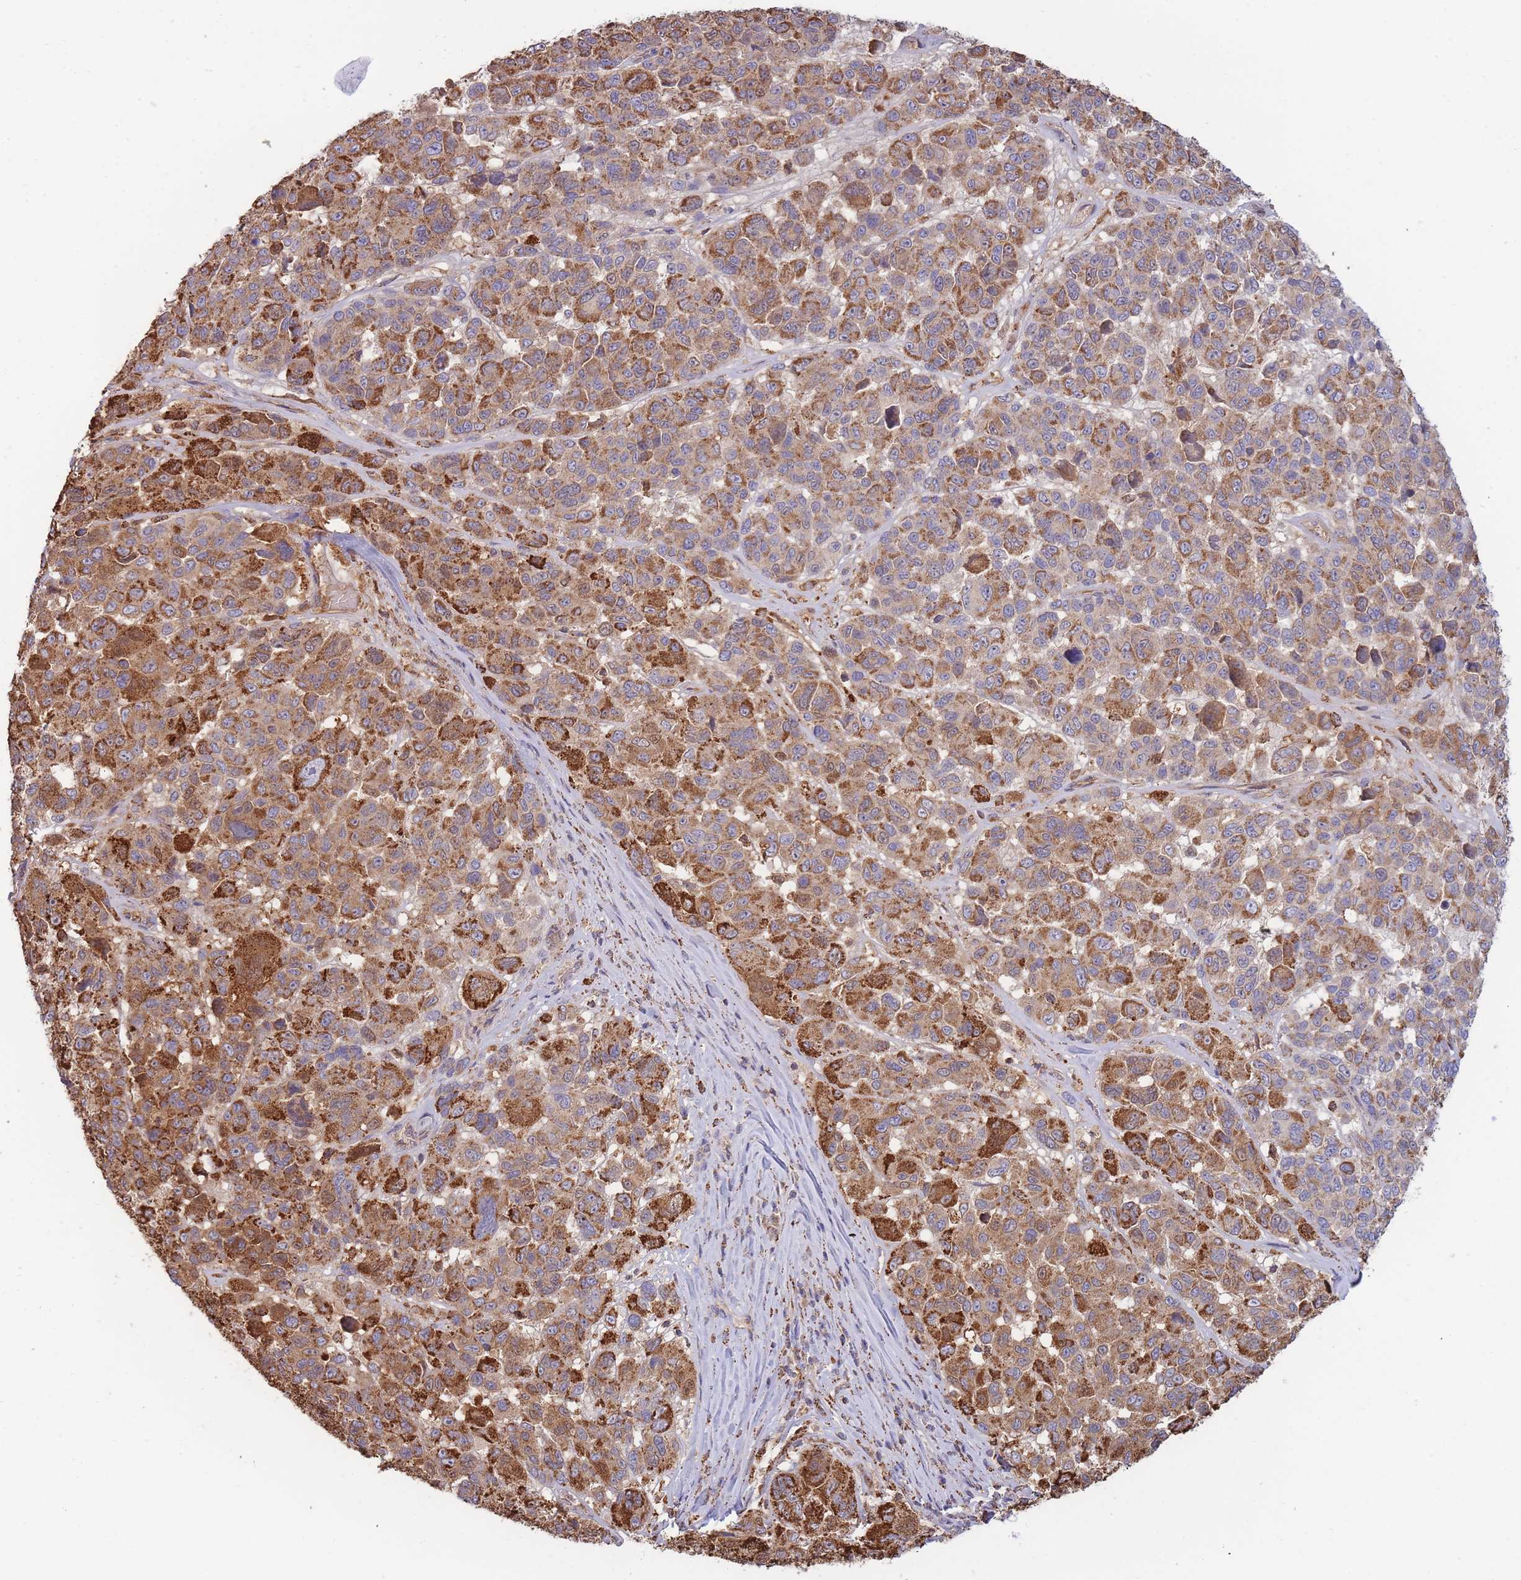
{"staining": {"intensity": "strong", "quantity": ">75%", "location": "cytoplasmic/membranous"}, "tissue": "melanoma", "cell_type": "Tumor cells", "image_type": "cancer", "snomed": [{"axis": "morphology", "description": "Malignant melanoma, NOS"}, {"axis": "topography", "description": "Skin"}], "caption": "Immunohistochemical staining of human malignant melanoma demonstrates high levels of strong cytoplasmic/membranous protein expression in about >75% of tumor cells.", "gene": "MRPL17", "patient": {"sex": "female", "age": 66}}